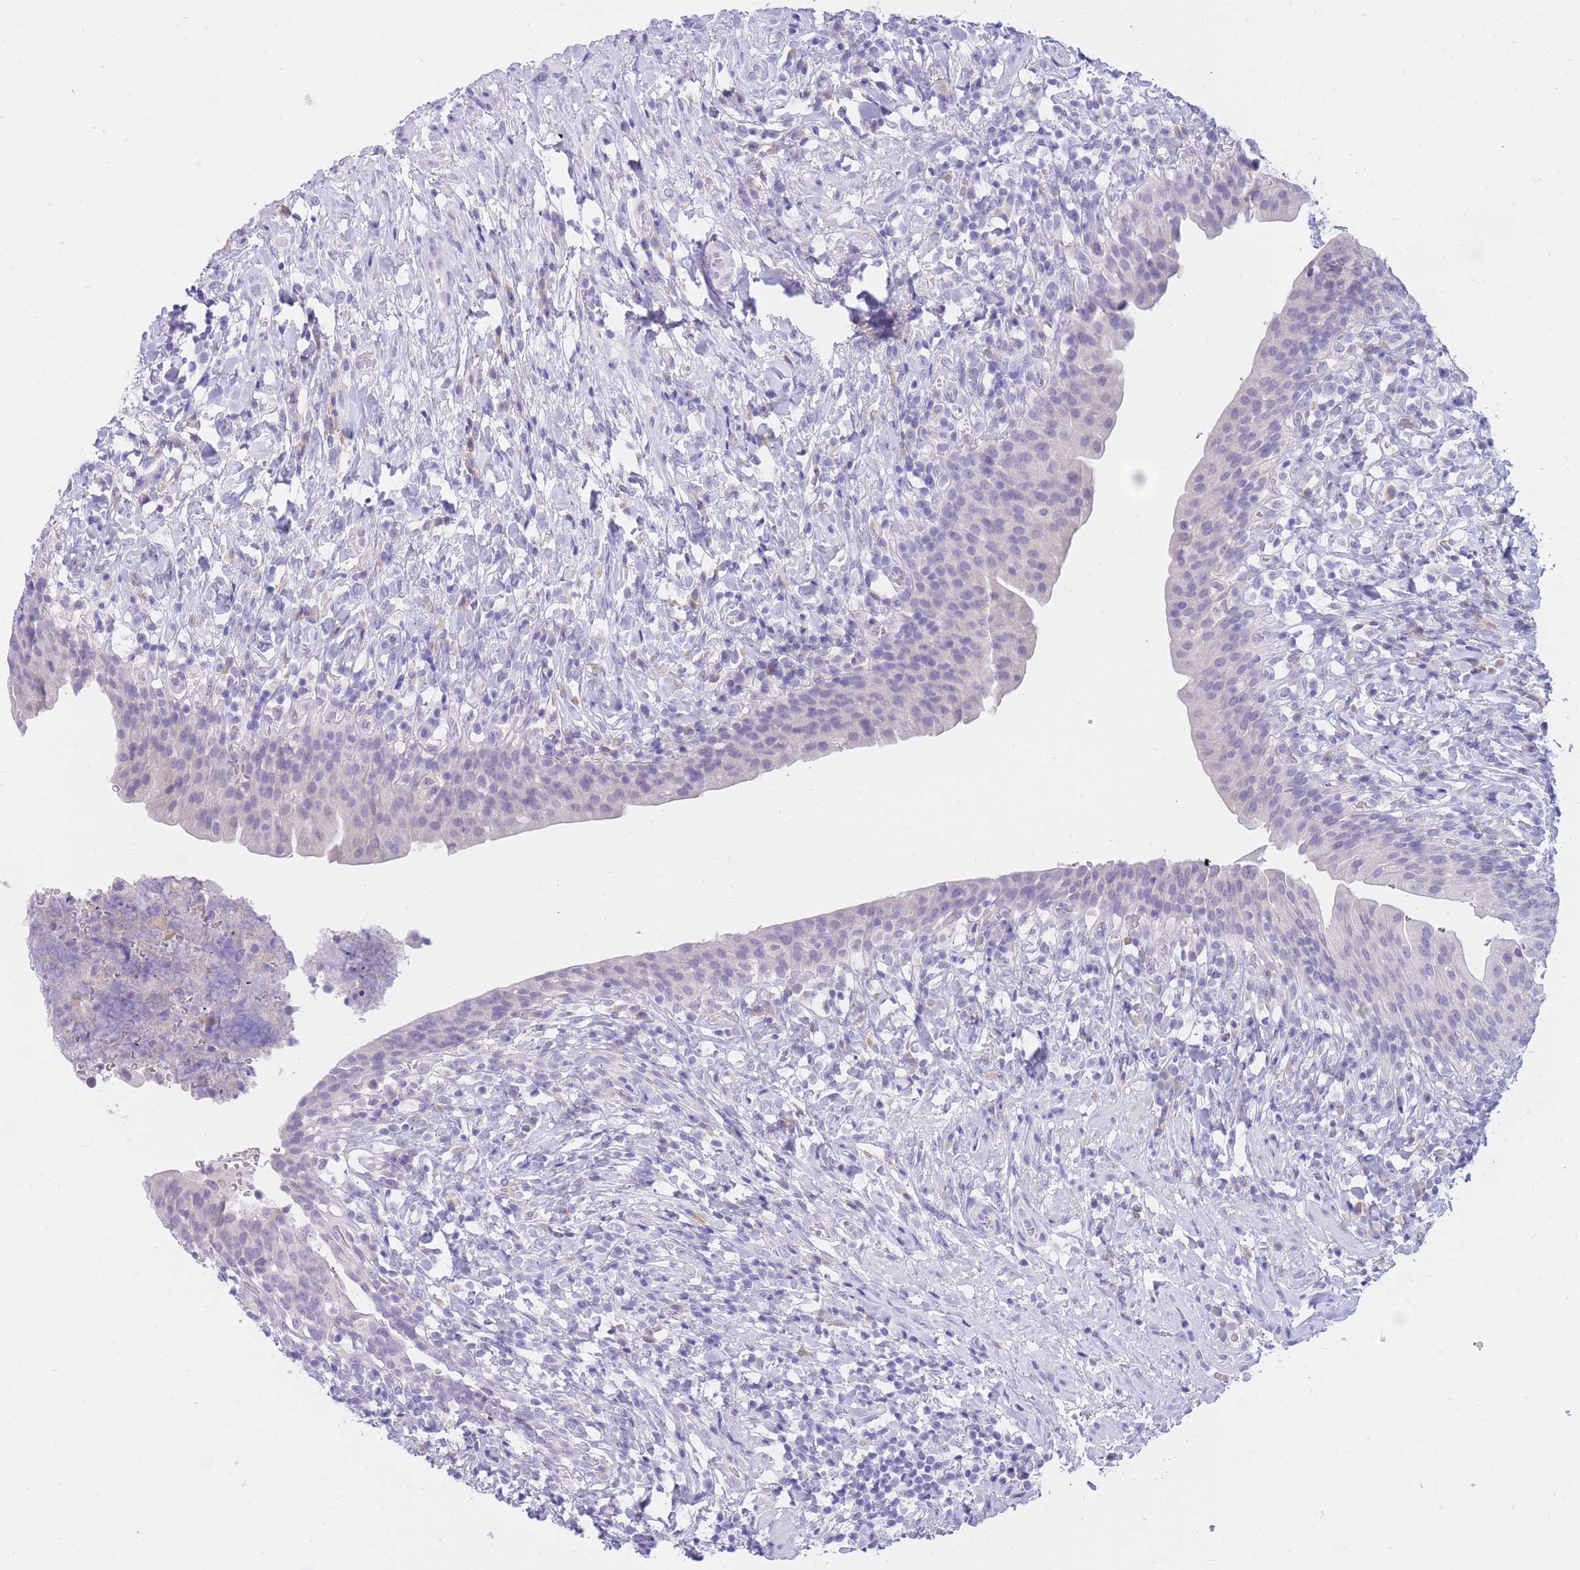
{"staining": {"intensity": "negative", "quantity": "none", "location": "none"}, "tissue": "urinary bladder", "cell_type": "Urothelial cells", "image_type": "normal", "snomed": [{"axis": "morphology", "description": "Normal tissue, NOS"}, {"axis": "morphology", "description": "Inflammation, NOS"}, {"axis": "topography", "description": "Urinary bladder"}], "caption": "There is no significant staining in urothelial cells of urinary bladder. (DAB immunohistochemistry (IHC) visualized using brightfield microscopy, high magnification).", "gene": "SSUH2", "patient": {"sex": "male", "age": 64}}